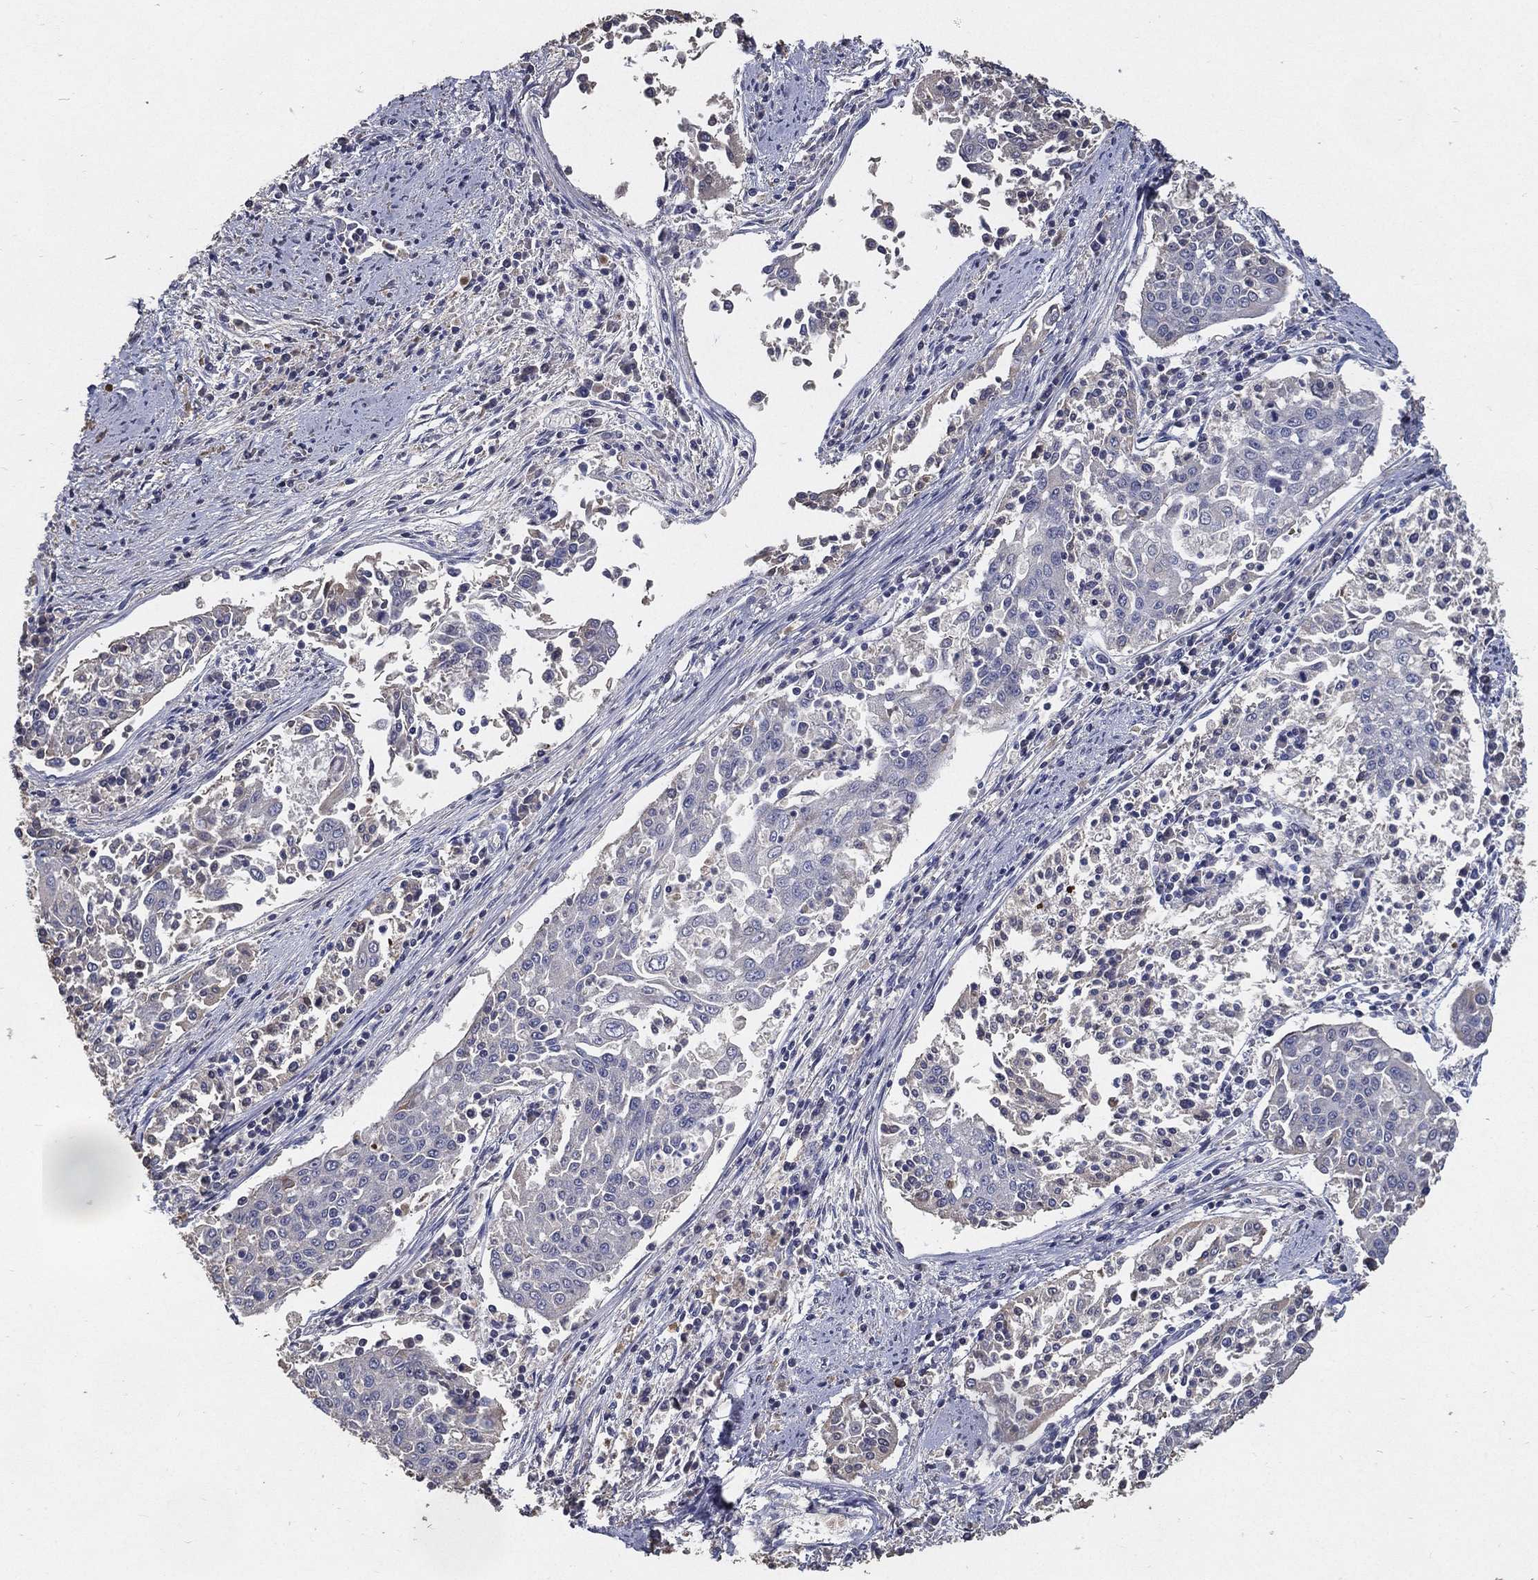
{"staining": {"intensity": "negative", "quantity": "none", "location": "none"}, "tissue": "cervical cancer", "cell_type": "Tumor cells", "image_type": "cancer", "snomed": [{"axis": "morphology", "description": "Squamous cell carcinoma, NOS"}, {"axis": "topography", "description": "Cervix"}], "caption": "A histopathology image of human cervical squamous cell carcinoma is negative for staining in tumor cells. (Immunohistochemistry (ihc), brightfield microscopy, high magnification).", "gene": "EFNA1", "patient": {"sex": "female", "age": 41}}